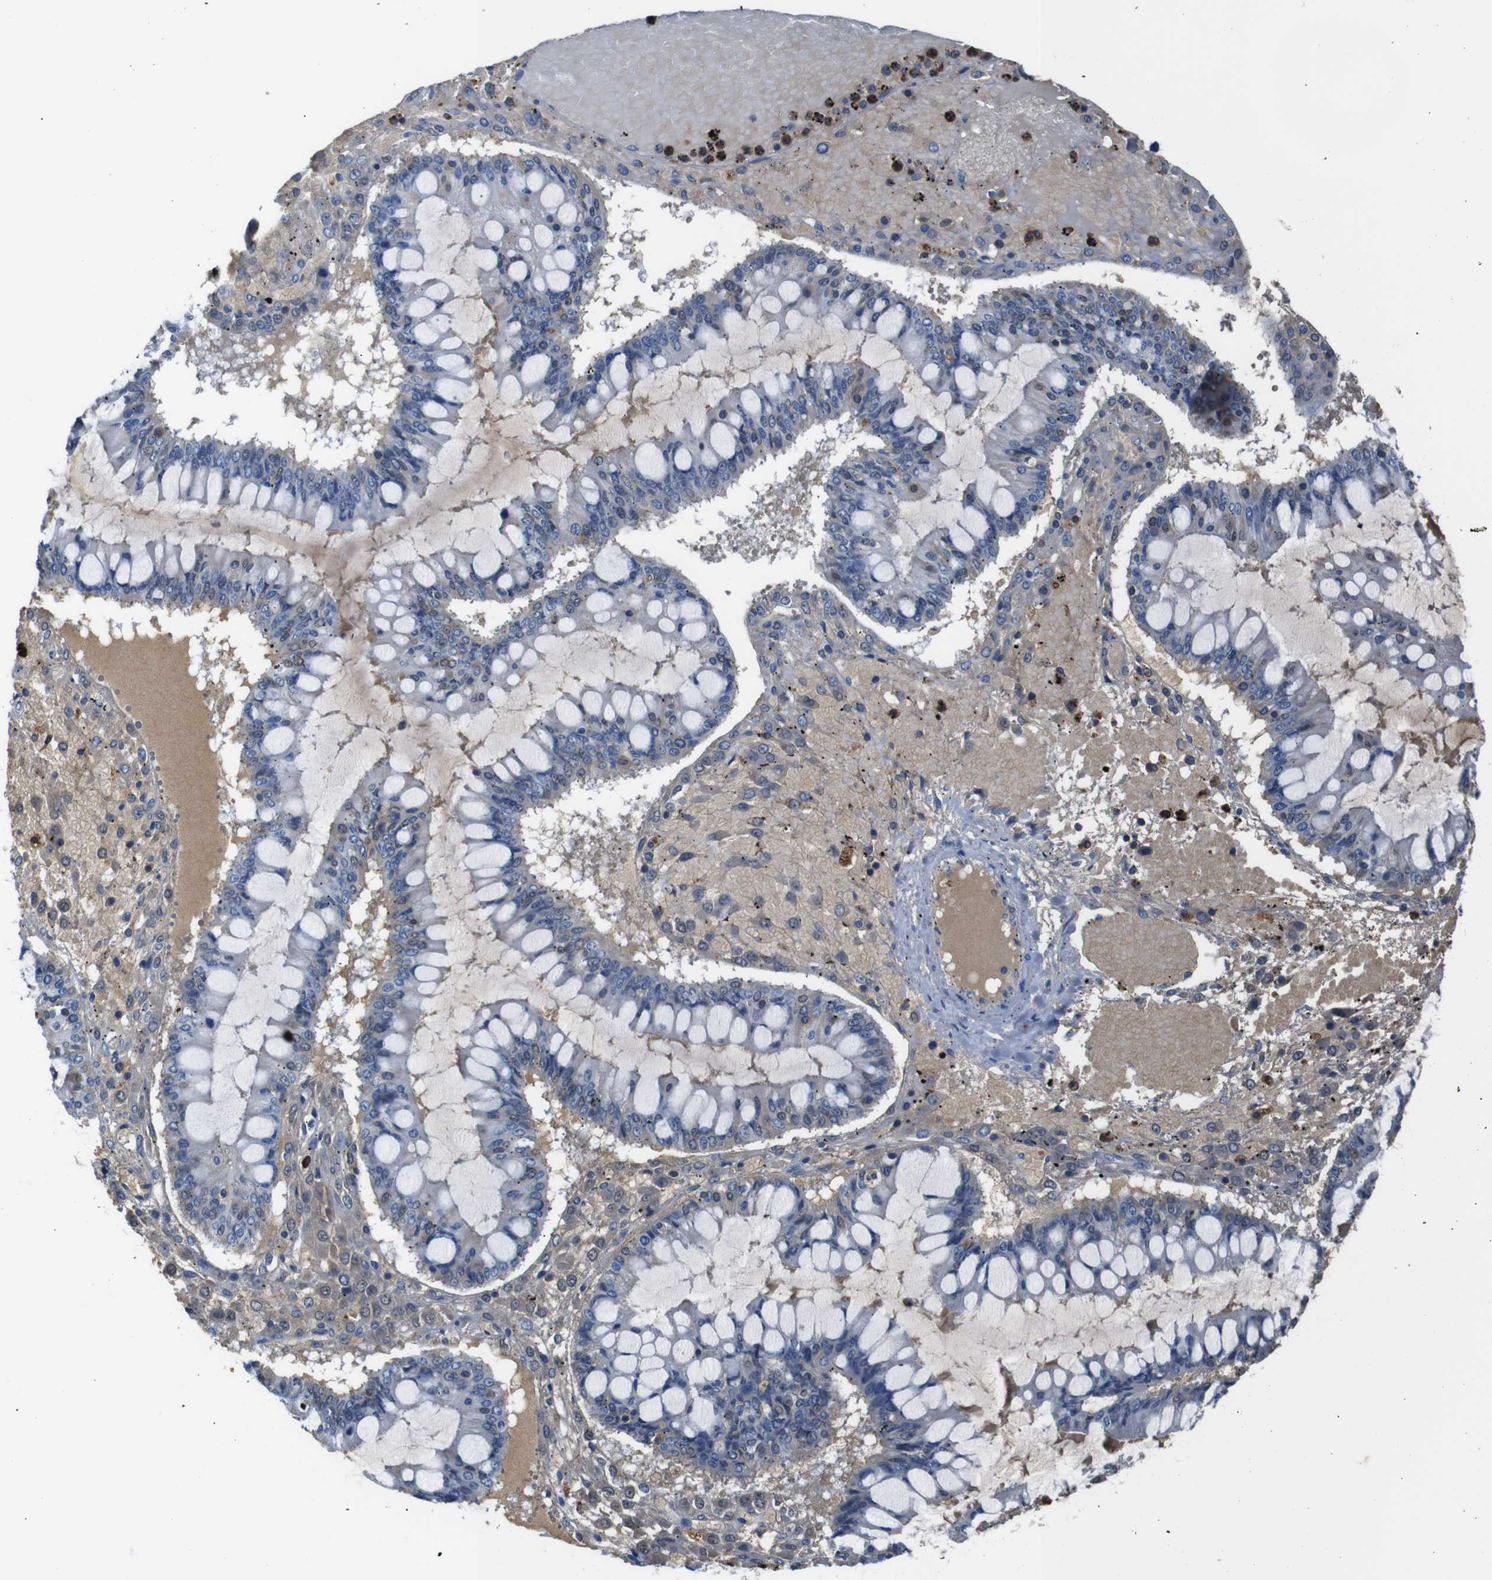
{"staining": {"intensity": "negative", "quantity": "none", "location": "none"}, "tissue": "ovarian cancer", "cell_type": "Tumor cells", "image_type": "cancer", "snomed": [{"axis": "morphology", "description": "Cystadenocarcinoma, mucinous, NOS"}, {"axis": "topography", "description": "Ovary"}], "caption": "An immunohistochemistry (IHC) micrograph of ovarian cancer is shown. There is no staining in tumor cells of ovarian cancer.", "gene": "SERPINA1", "patient": {"sex": "female", "age": 73}}